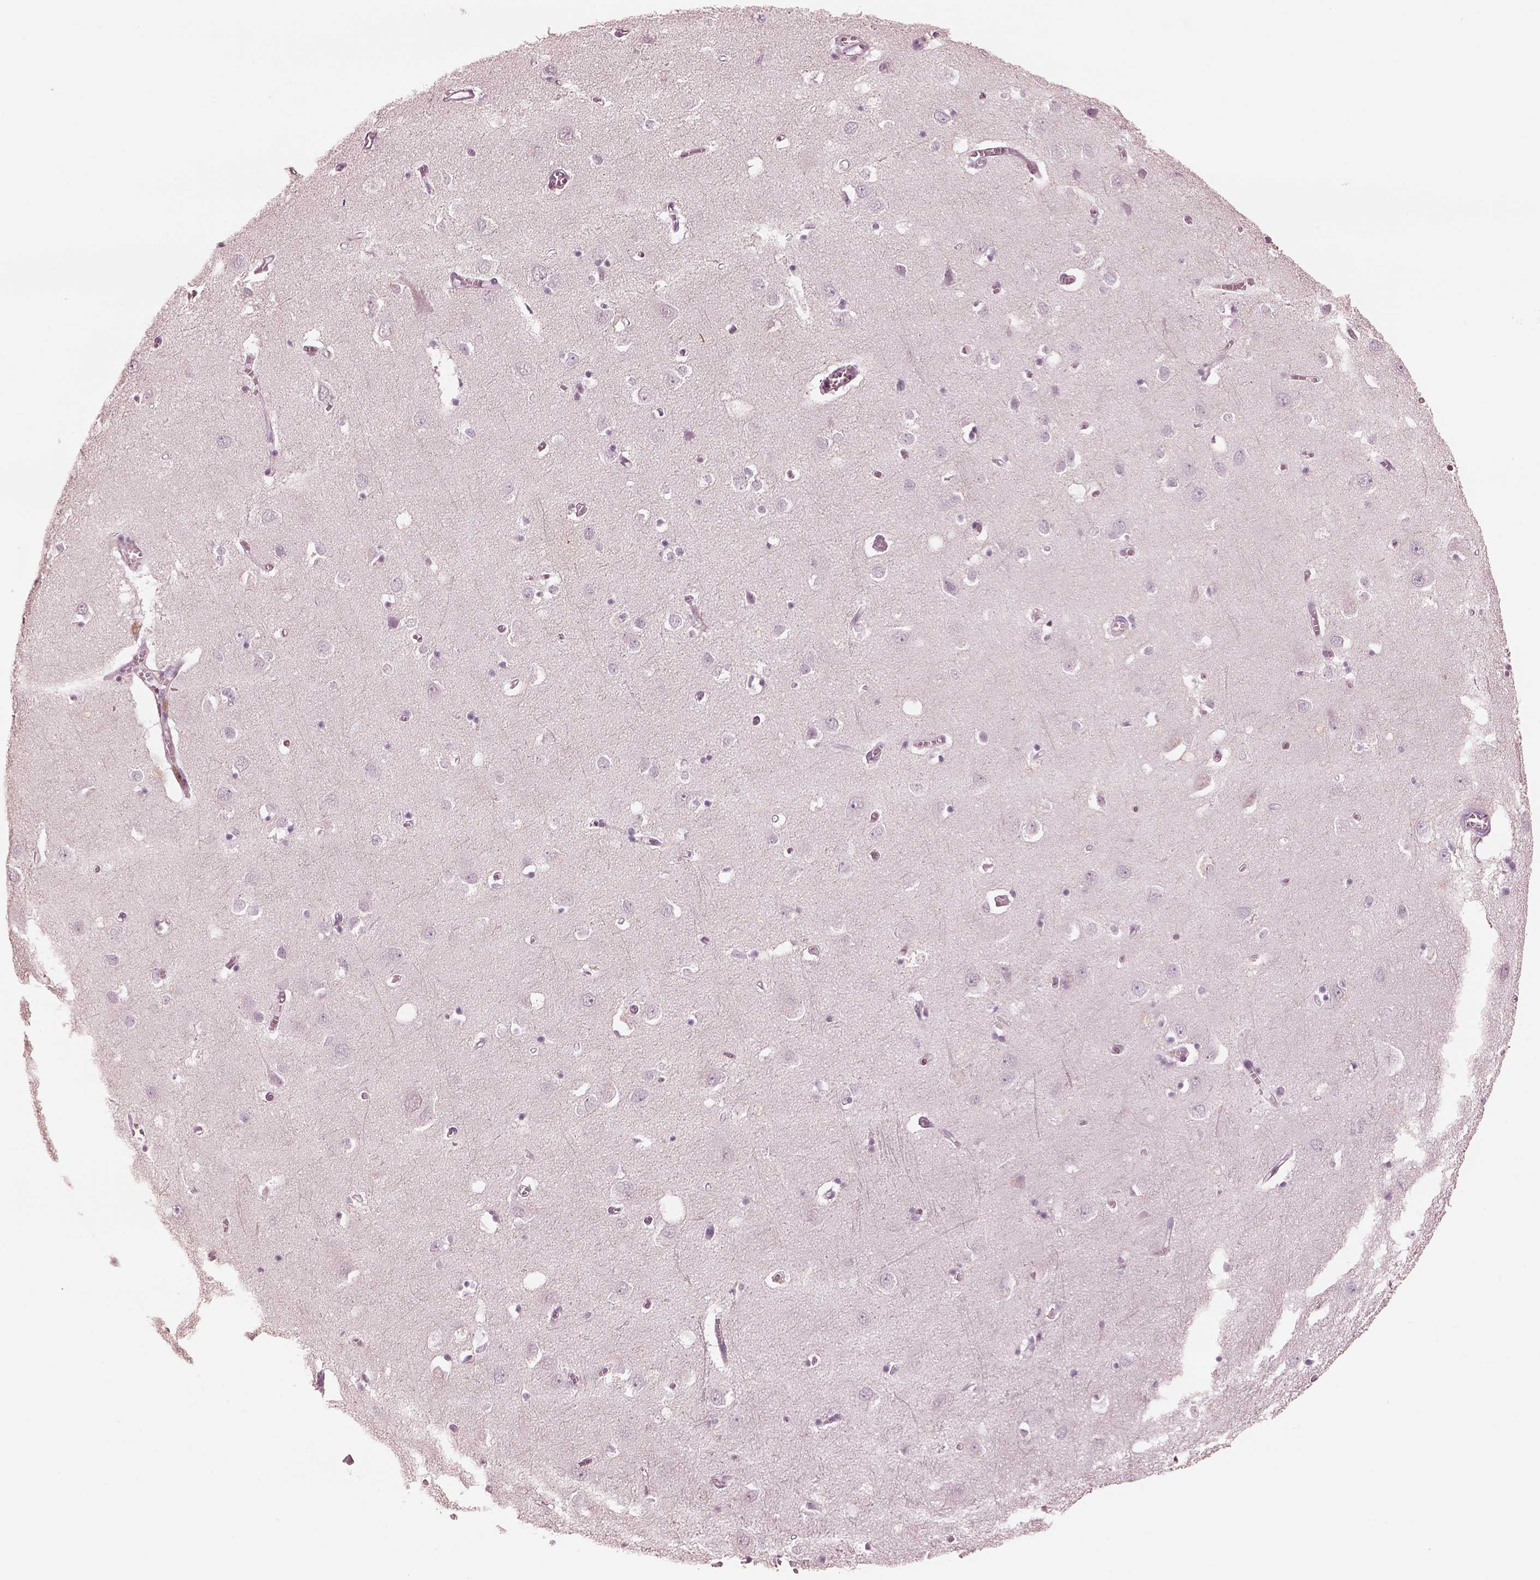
{"staining": {"intensity": "negative", "quantity": "none", "location": "none"}, "tissue": "cerebral cortex", "cell_type": "Endothelial cells", "image_type": "normal", "snomed": [{"axis": "morphology", "description": "Normal tissue, NOS"}, {"axis": "topography", "description": "Cerebral cortex"}], "caption": "The immunohistochemistry image has no significant staining in endothelial cells of cerebral cortex.", "gene": "RSPH9", "patient": {"sex": "male", "age": 70}}